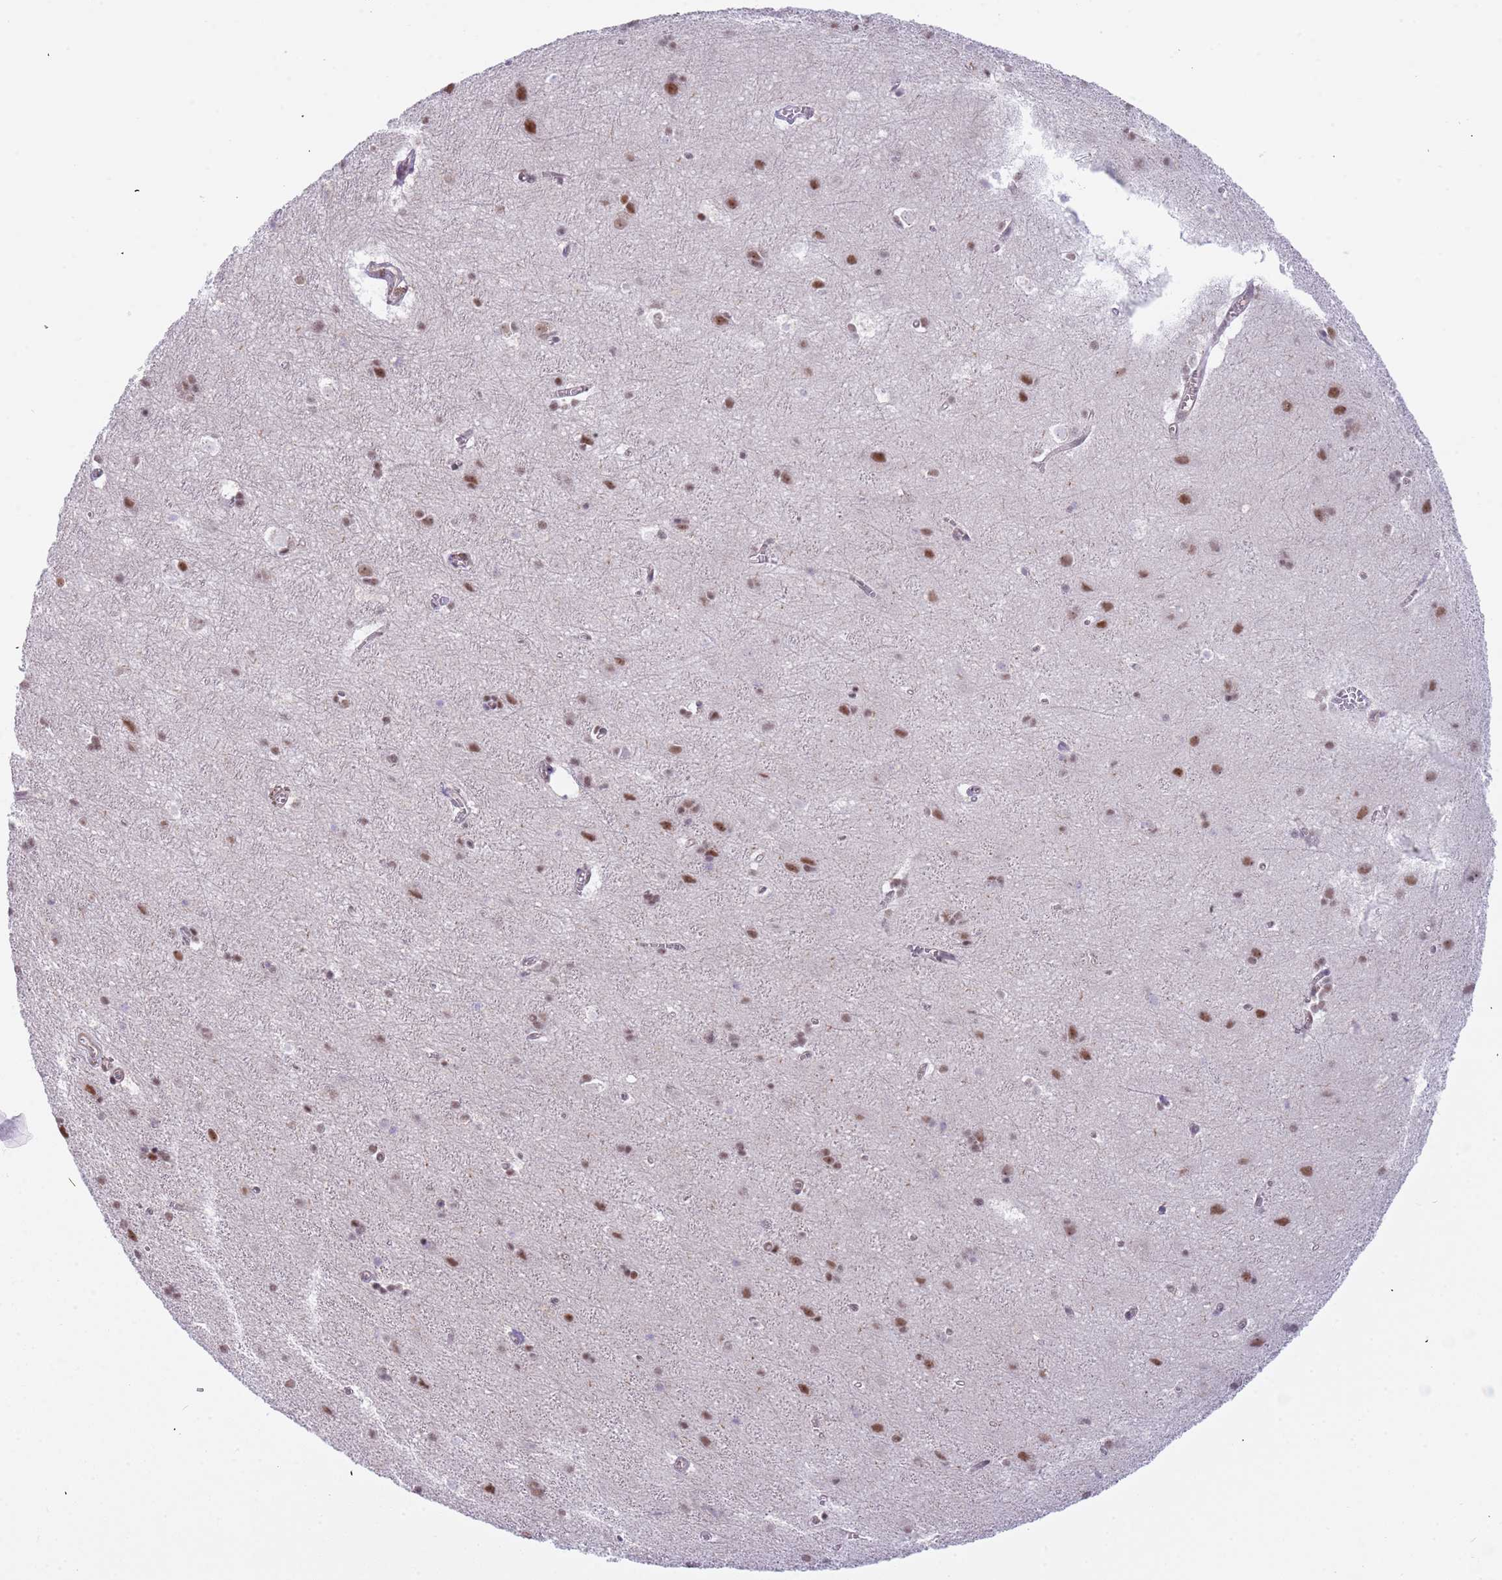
{"staining": {"intensity": "weak", "quantity": ">75%", "location": "nuclear"}, "tissue": "cerebral cortex", "cell_type": "Endothelial cells", "image_type": "normal", "snomed": [{"axis": "morphology", "description": "Normal tissue, NOS"}, {"axis": "topography", "description": "Cerebral cortex"}], "caption": "Immunohistochemistry (DAB) staining of unremarkable cerebral cortex displays weak nuclear protein positivity in approximately >75% of endothelial cells. The protein of interest is shown in brown color, while the nuclei are stained blue.", "gene": "LRMDA", "patient": {"sex": "male", "age": 54}}